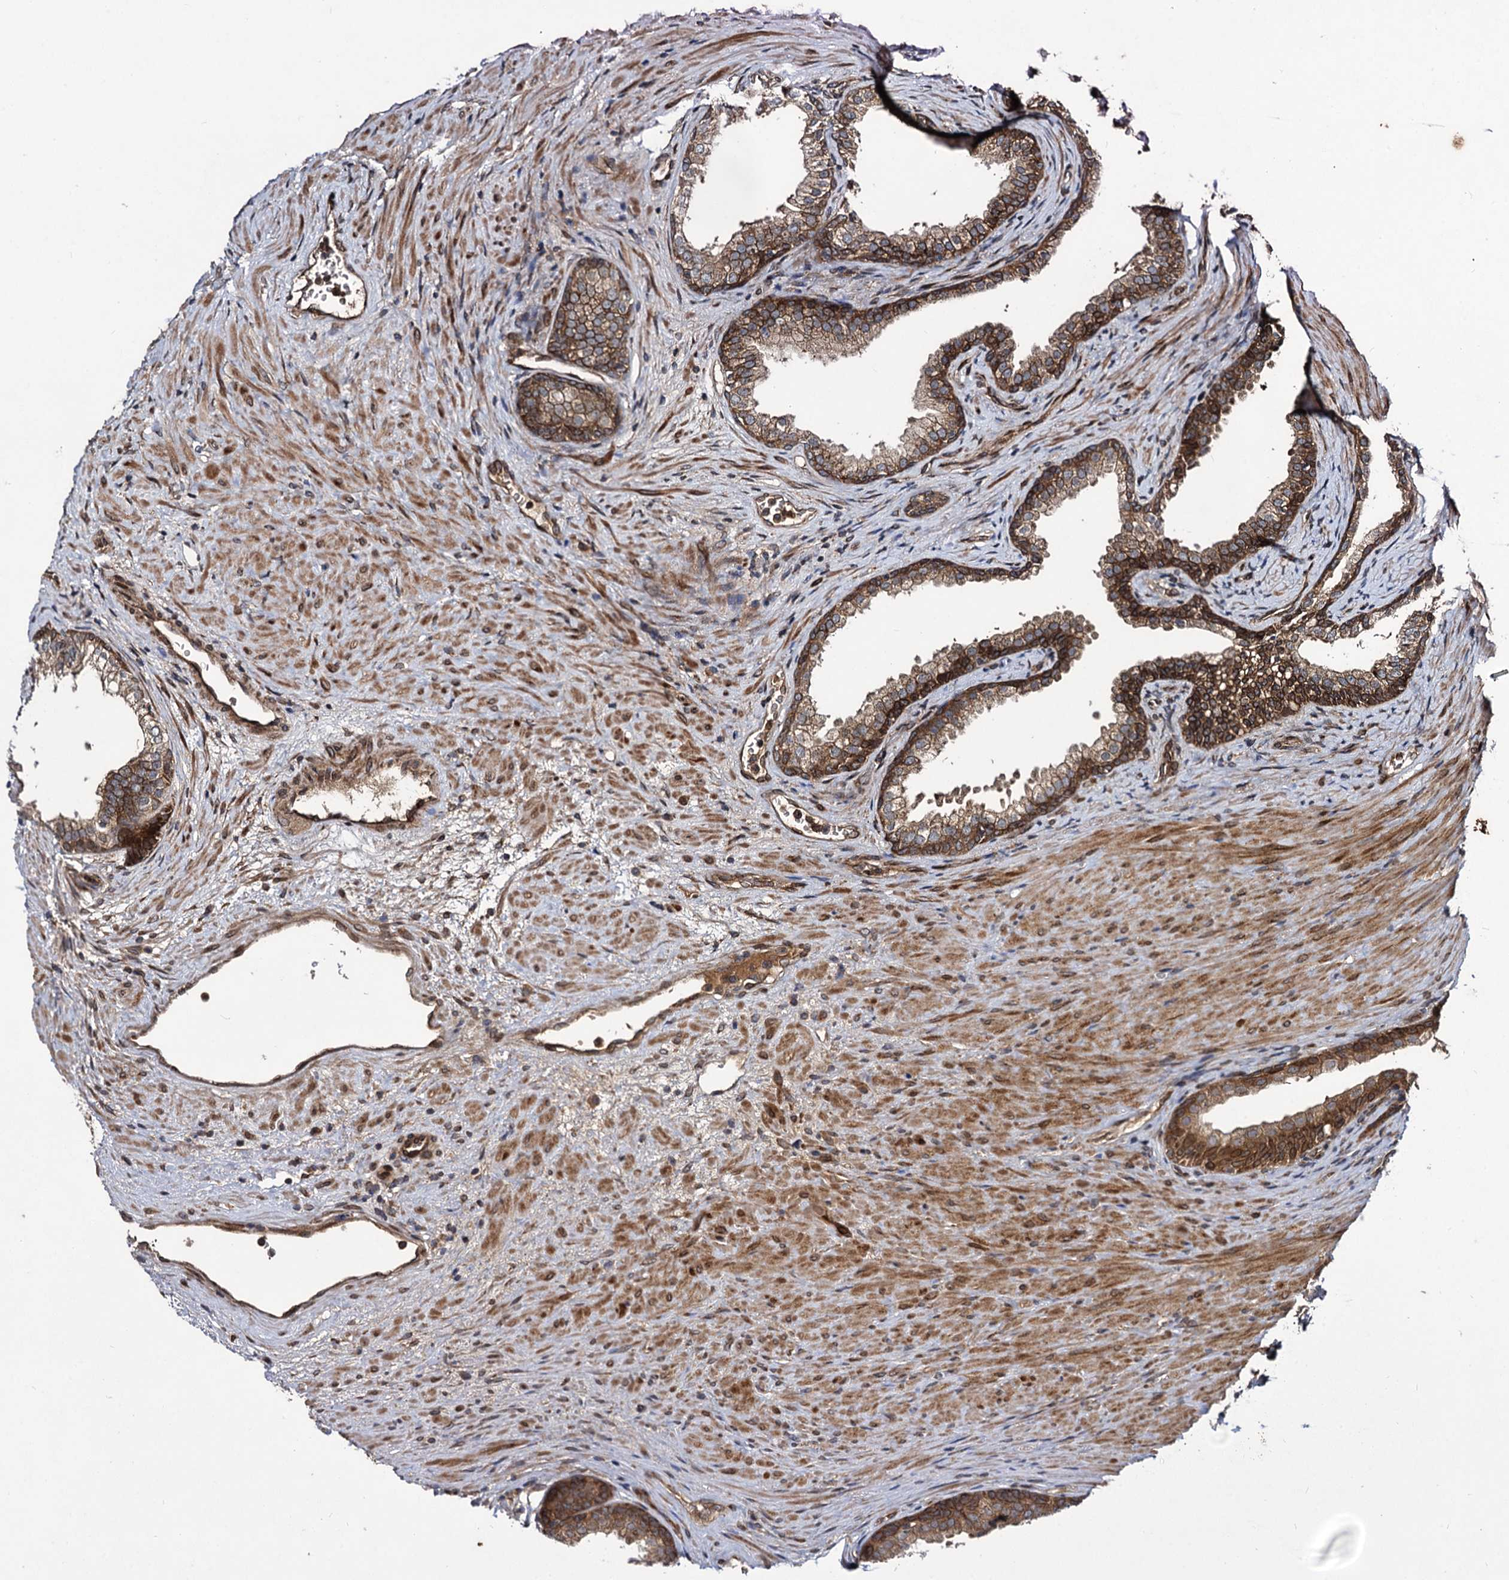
{"staining": {"intensity": "strong", "quantity": ">75%", "location": "cytoplasmic/membranous"}, "tissue": "prostate", "cell_type": "Glandular cells", "image_type": "normal", "snomed": [{"axis": "morphology", "description": "Normal tissue, NOS"}, {"axis": "topography", "description": "Prostate"}], "caption": "A high amount of strong cytoplasmic/membranous expression is appreciated in approximately >75% of glandular cells in unremarkable prostate. The protein of interest is stained brown, and the nuclei are stained in blue (DAB IHC with brightfield microscopy, high magnification).", "gene": "DCP1B", "patient": {"sex": "male", "age": 76}}